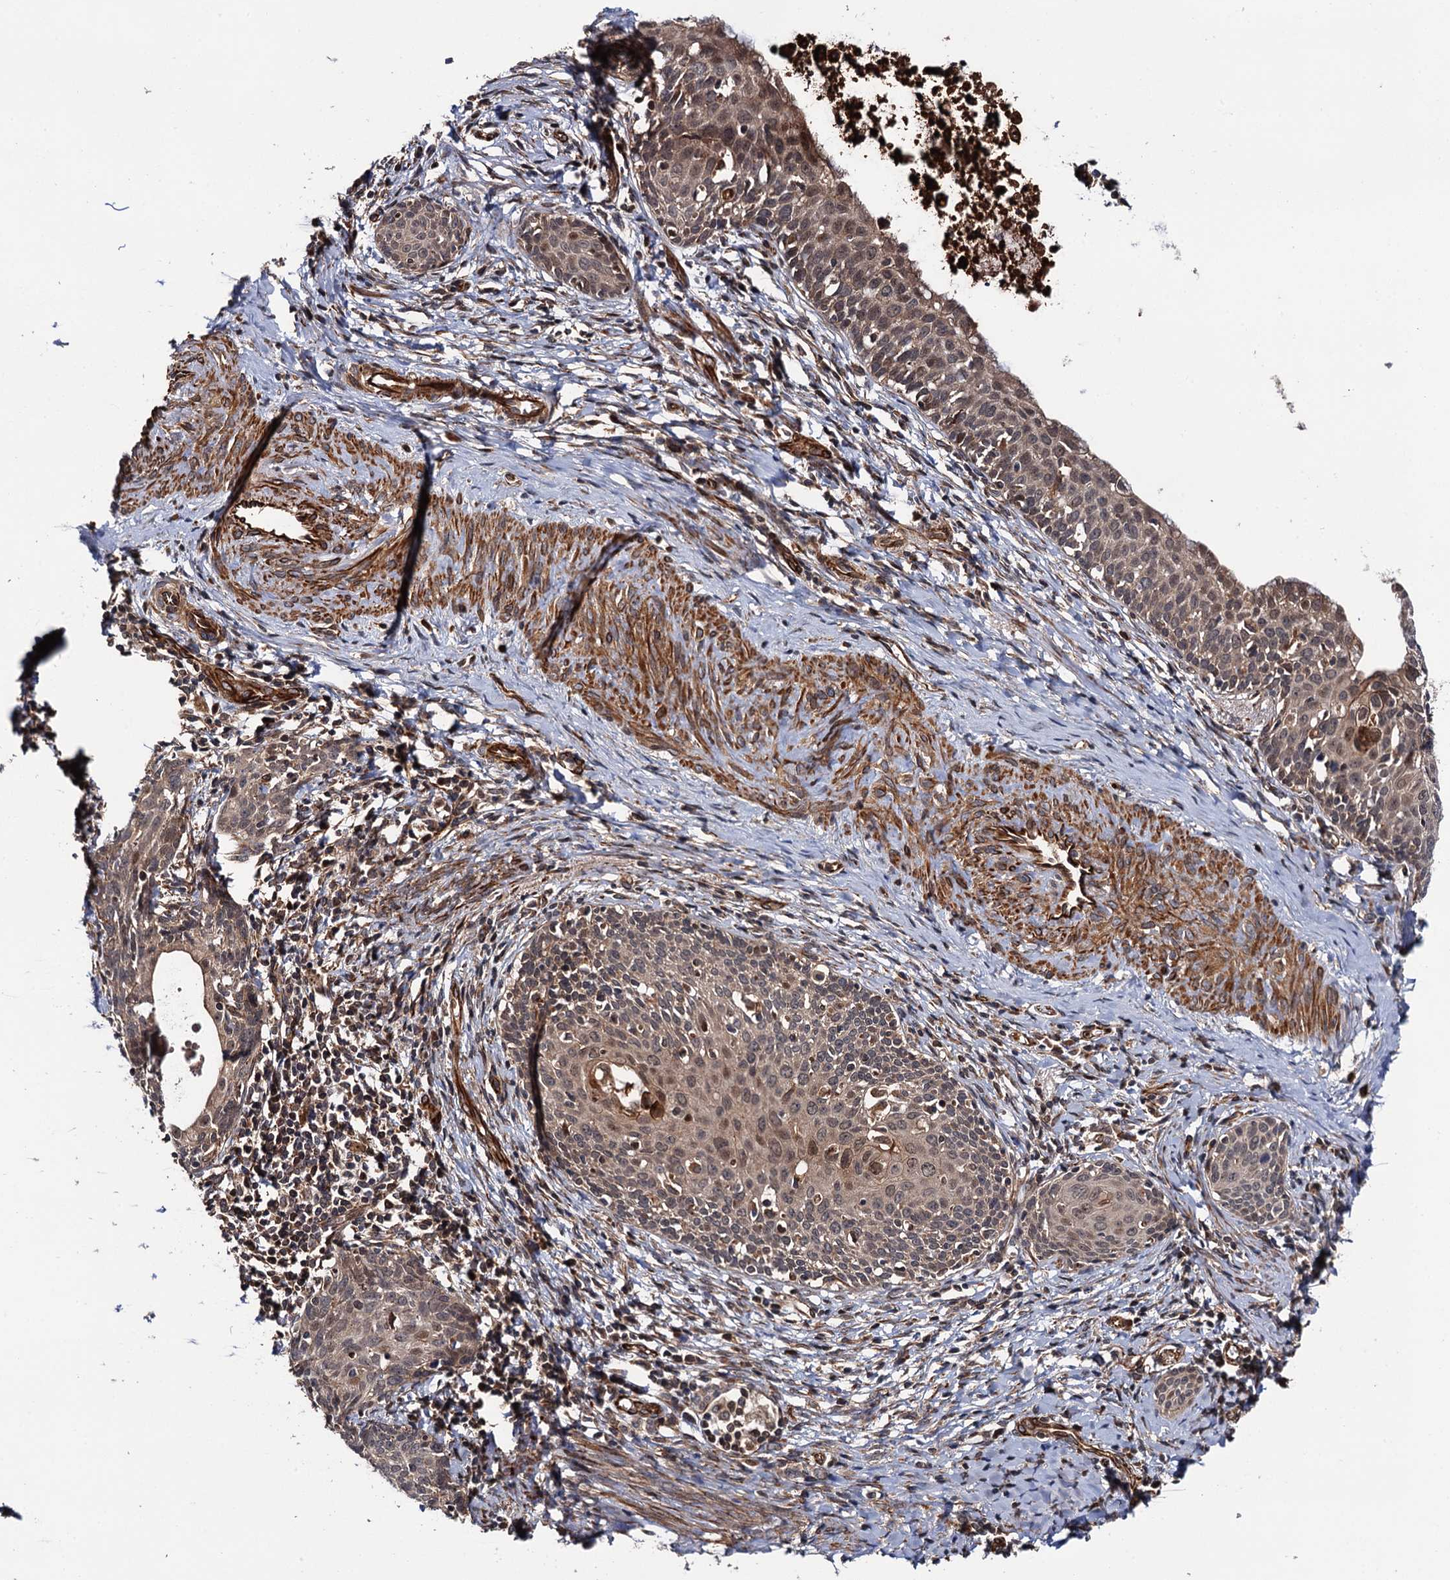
{"staining": {"intensity": "weak", "quantity": ">75%", "location": "cytoplasmic/membranous,nuclear"}, "tissue": "cervical cancer", "cell_type": "Tumor cells", "image_type": "cancer", "snomed": [{"axis": "morphology", "description": "Squamous cell carcinoma, NOS"}, {"axis": "topography", "description": "Cervix"}], "caption": "A low amount of weak cytoplasmic/membranous and nuclear expression is present in about >75% of tumor cells in cervical cancer (squamous cell carcinoma) tissue.", "gene": "FSIP1", "patient": {"sex": "female", "age": 52}}